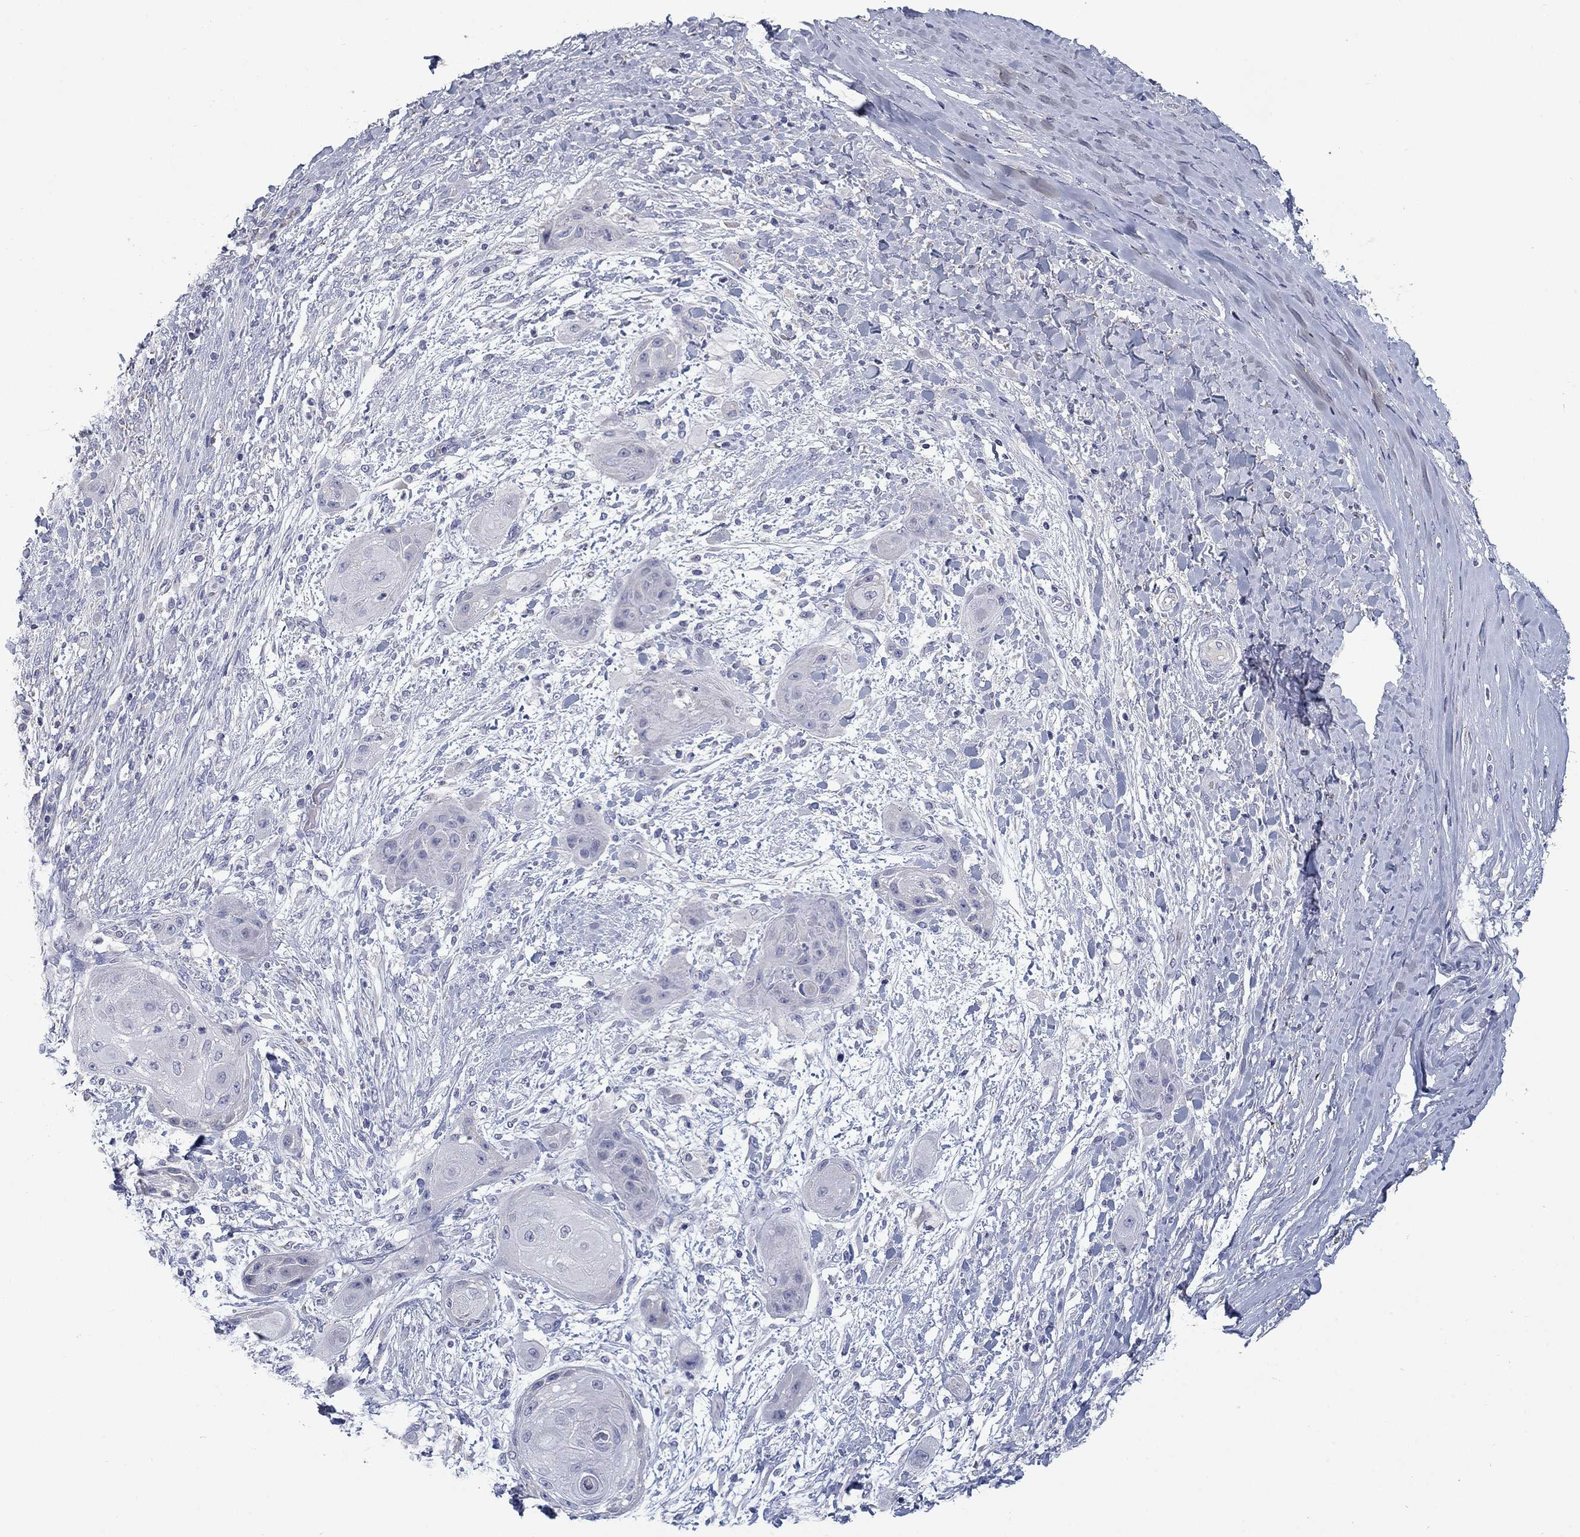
{"staining": {"intensity": "negative", "quantity": "none", "location": "none"}, "tissue": "skin cancer", "cell_type": "Tumor cells", "image_type": "cancer", "snomed": [{"axis": "morphology", "description": "Squamous cell carcinoma, NOS"}, {"axis": "topography", "description": "Skin"}], "caption": "Skin cancer (squamous cell carcinoma) was stained to show a protein in brown. There is no significant positivity in tumor cells.", "gene": "FRK", "patient": {"sex": "male", "age": 62}}